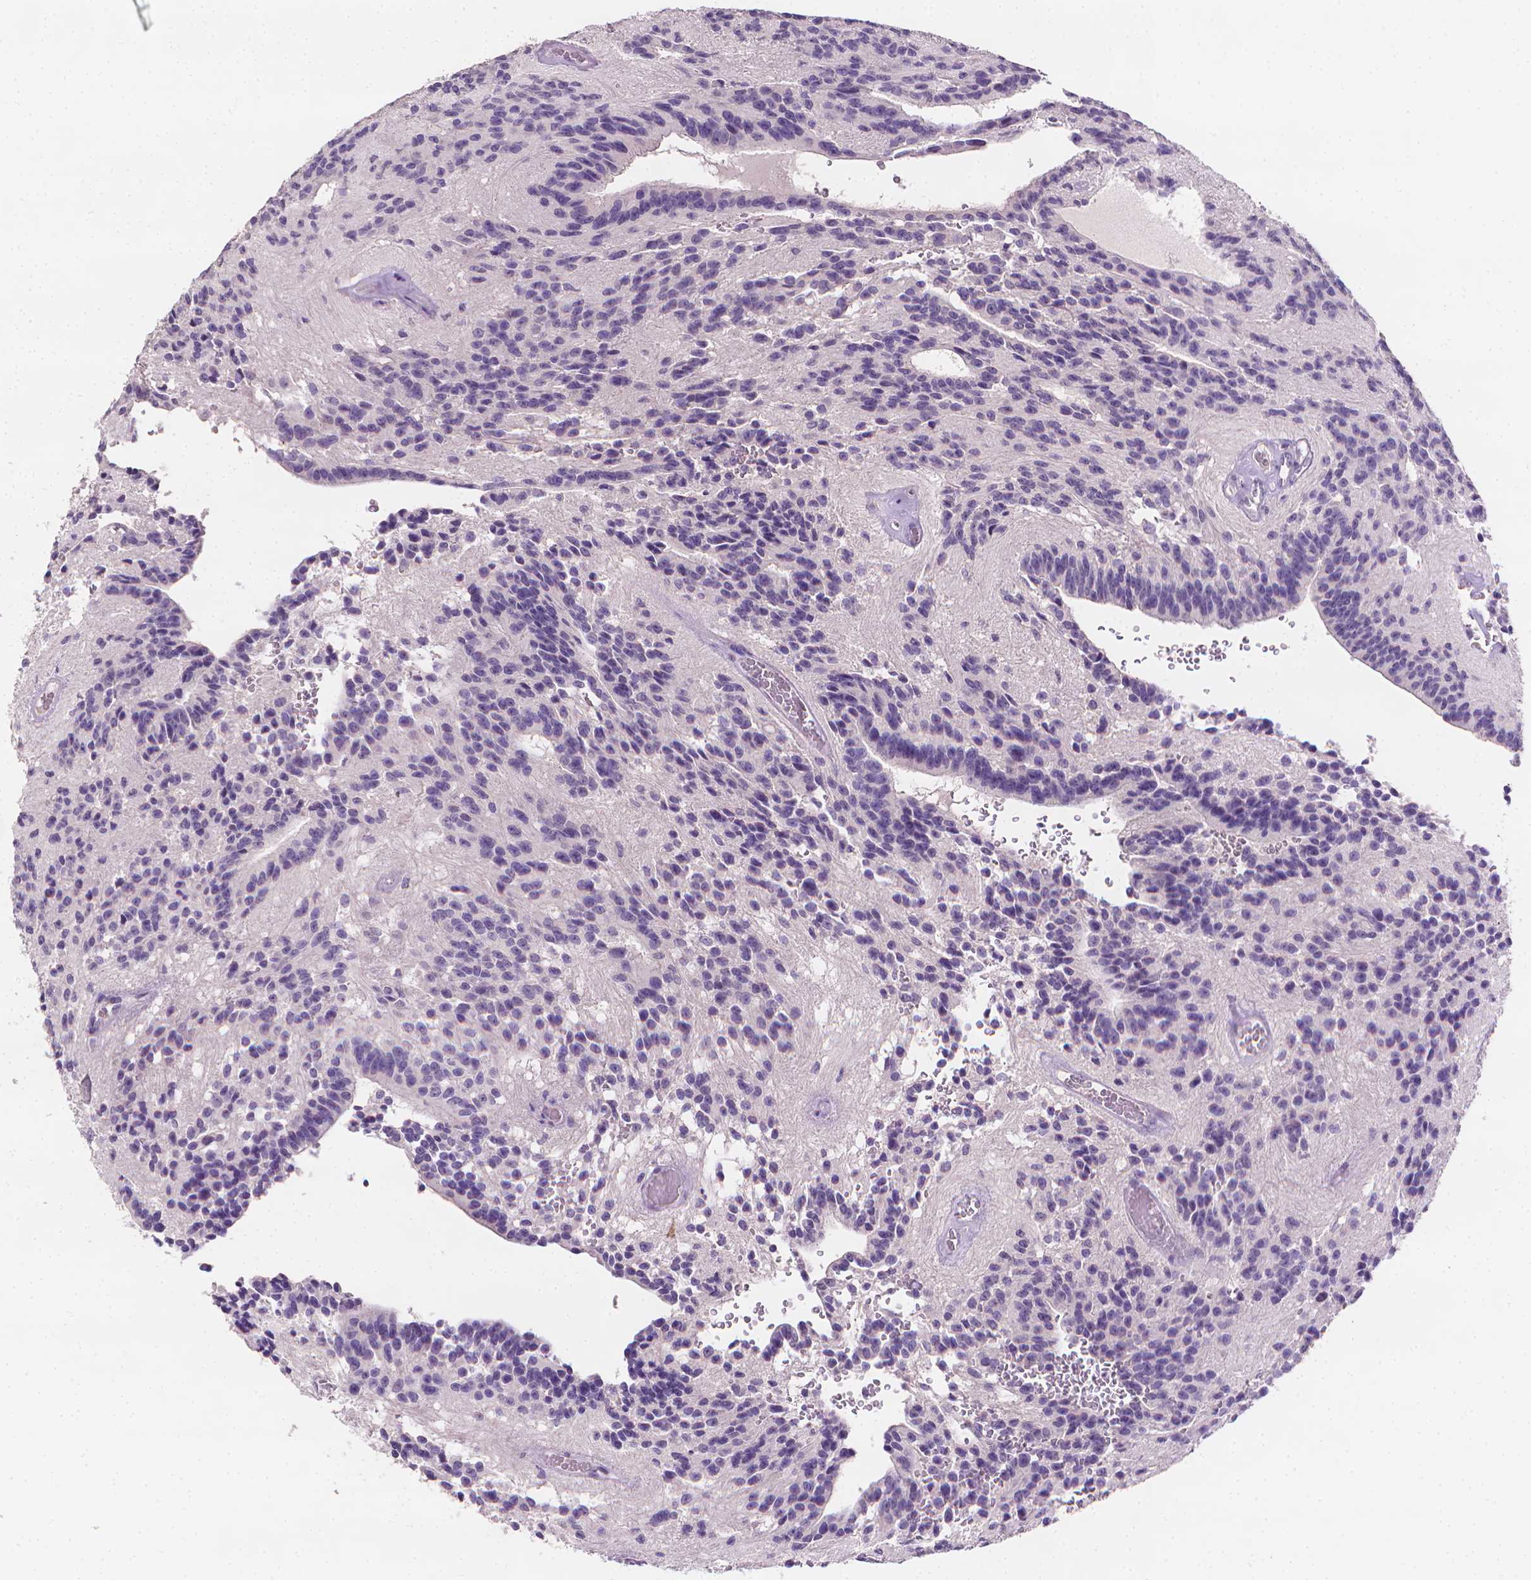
{"staining": {"intensity": "negative", "quantity": "none", "location": "none"}, "tissue": "glioma", "cell_type": "Tumor cells", "image_type": "cancer", "snomed": [{"axis": "morphology", "description": "Glioma, malignant, Low grade"}, {"axis": "topography", "description": "Brain"}], "caption": "High magnification brightfield microscopy of malignant glioma (low-grade) stained with DAB (3,3'-diaminobenzidine) (brown) and counterstained with hematoxylin (blue): tumor cells show no significant expression.", "gene": "FASN", "patient": {"sex": "male", "age": 31}}